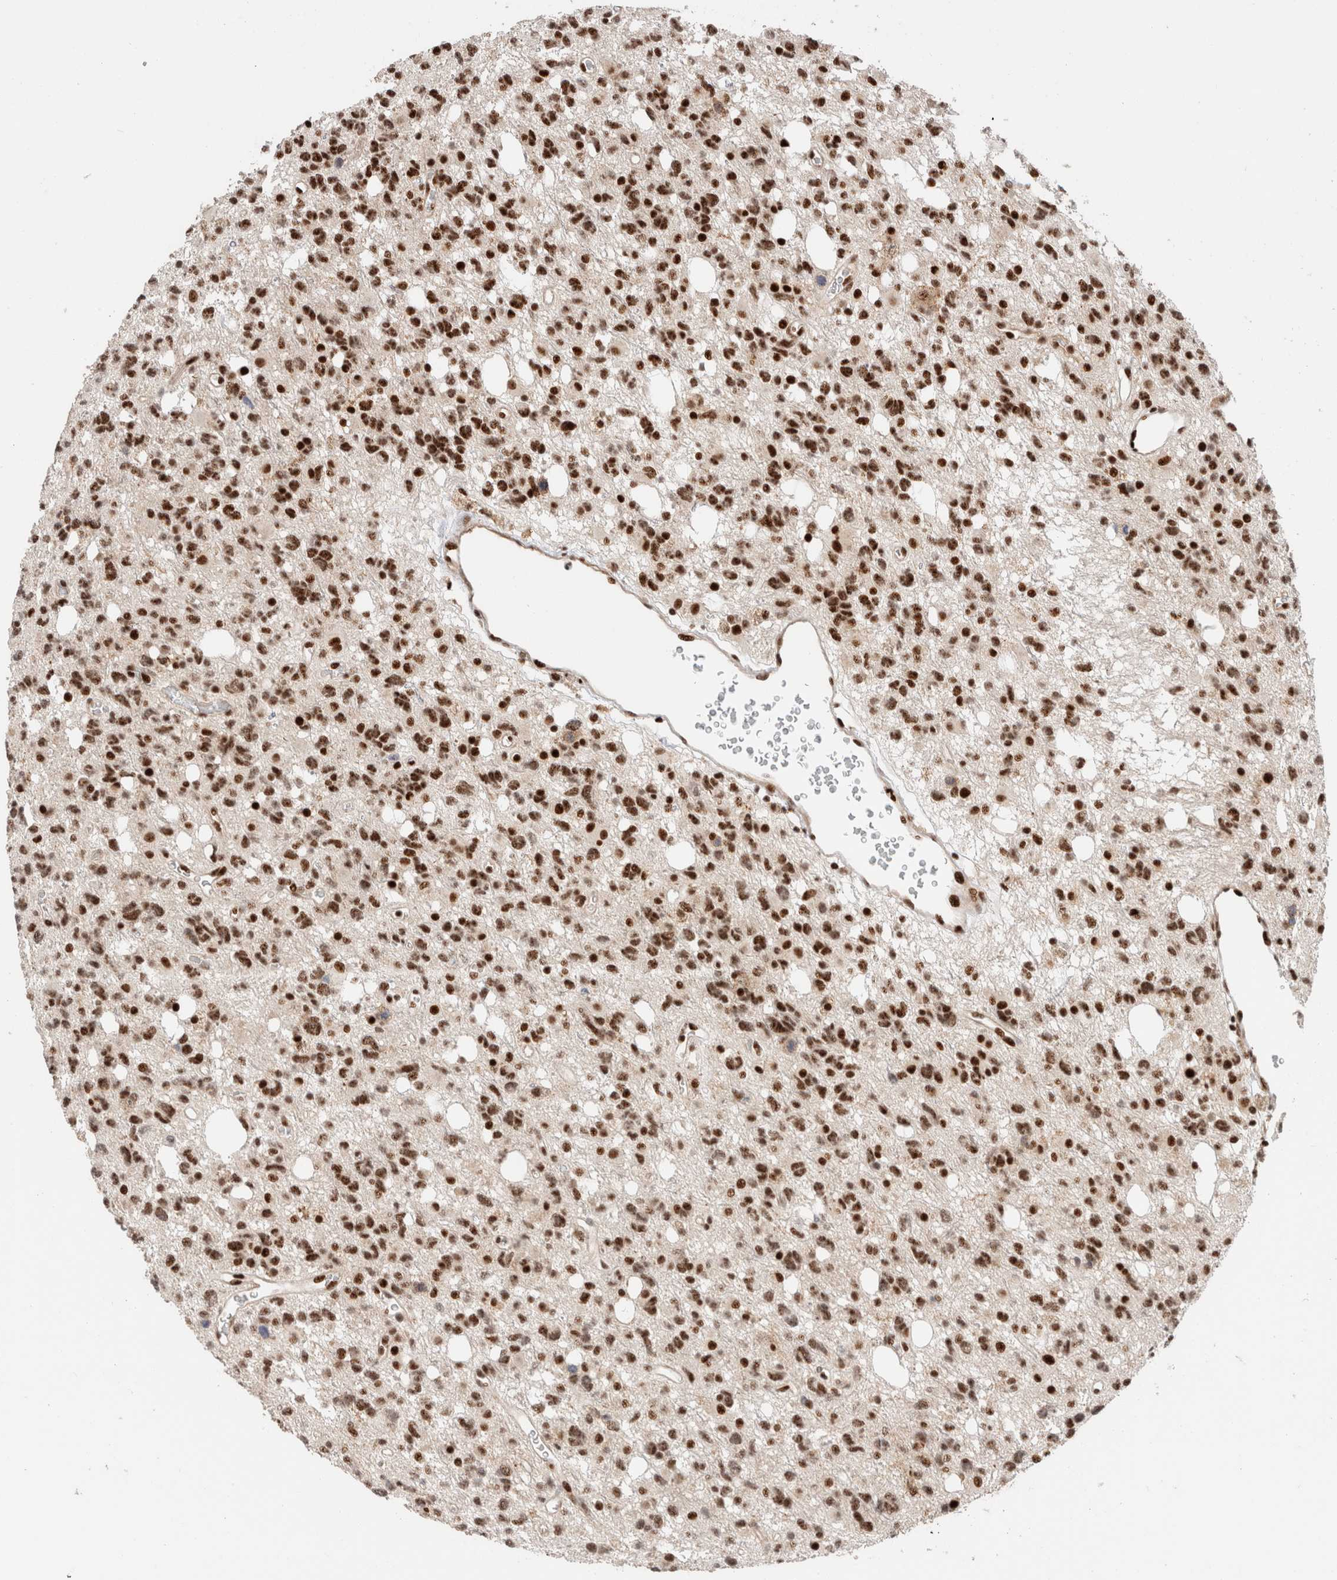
{"staining": {"intensity": "strong", "quantity": ">75%", "location": "nuclear"}, "tissue": "glioma", "cell_type": "Tumor cells", "image_type": "cancer", "snomed": [{"axis": "morphology", "description": "Glioma, malignant, High grade"}, {"axis": "topography", "description": "Brain"}], "caption": "Glioma stained with DAB immunohistochemistry (IHC) shows high levels of strong nuclear staining in approximately >75% of tumor cells.", "gene": "ID3", "patient": {"sex": "female", "age": 62}}